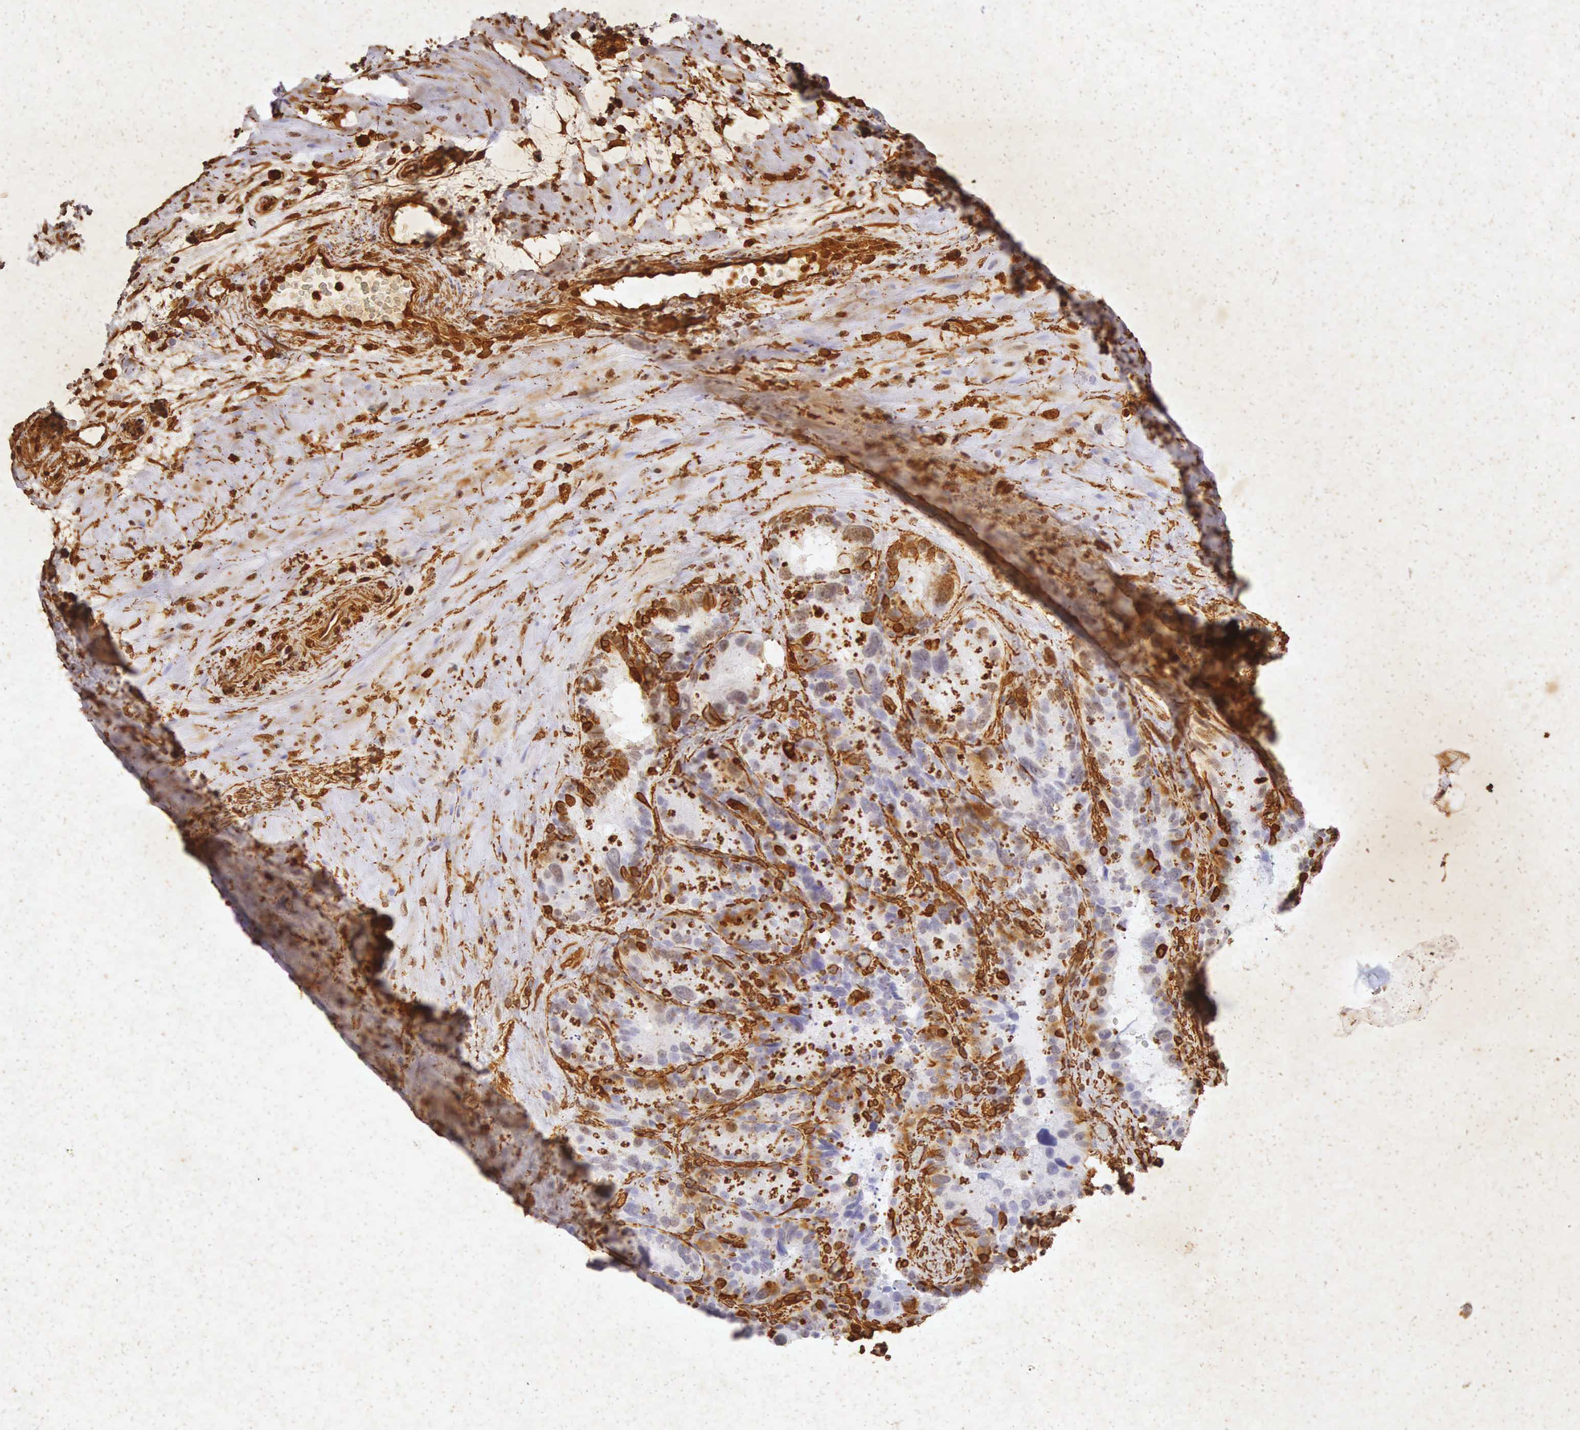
{"staining": {"intensity": "strong", "quantity": "<25%", "location": "cytoplasmic/membranous,nuclear"}, "tissue": "seminal vesicle", "cell_type": "Glandular cells", "image_type": "normal", "snomed": [{"axis": "morphology", "description": "Normal tissue, NOS"}, {"axis": "topography", "description": "Seminal veicle"}], "caption": "Protein expression analysis of unremarkable human seminal vesicle reveals strong cytoplasmic/membranous,nuclear expression in approximately <25% of glandular cells. The staining was performed using DAB to visualize the protein expression in brown, while the nuclei were stained in blue with hematoxylin (Magnification: 20x).", "gene": "VIM", "patient": {"sex": "male", "age": 63}}